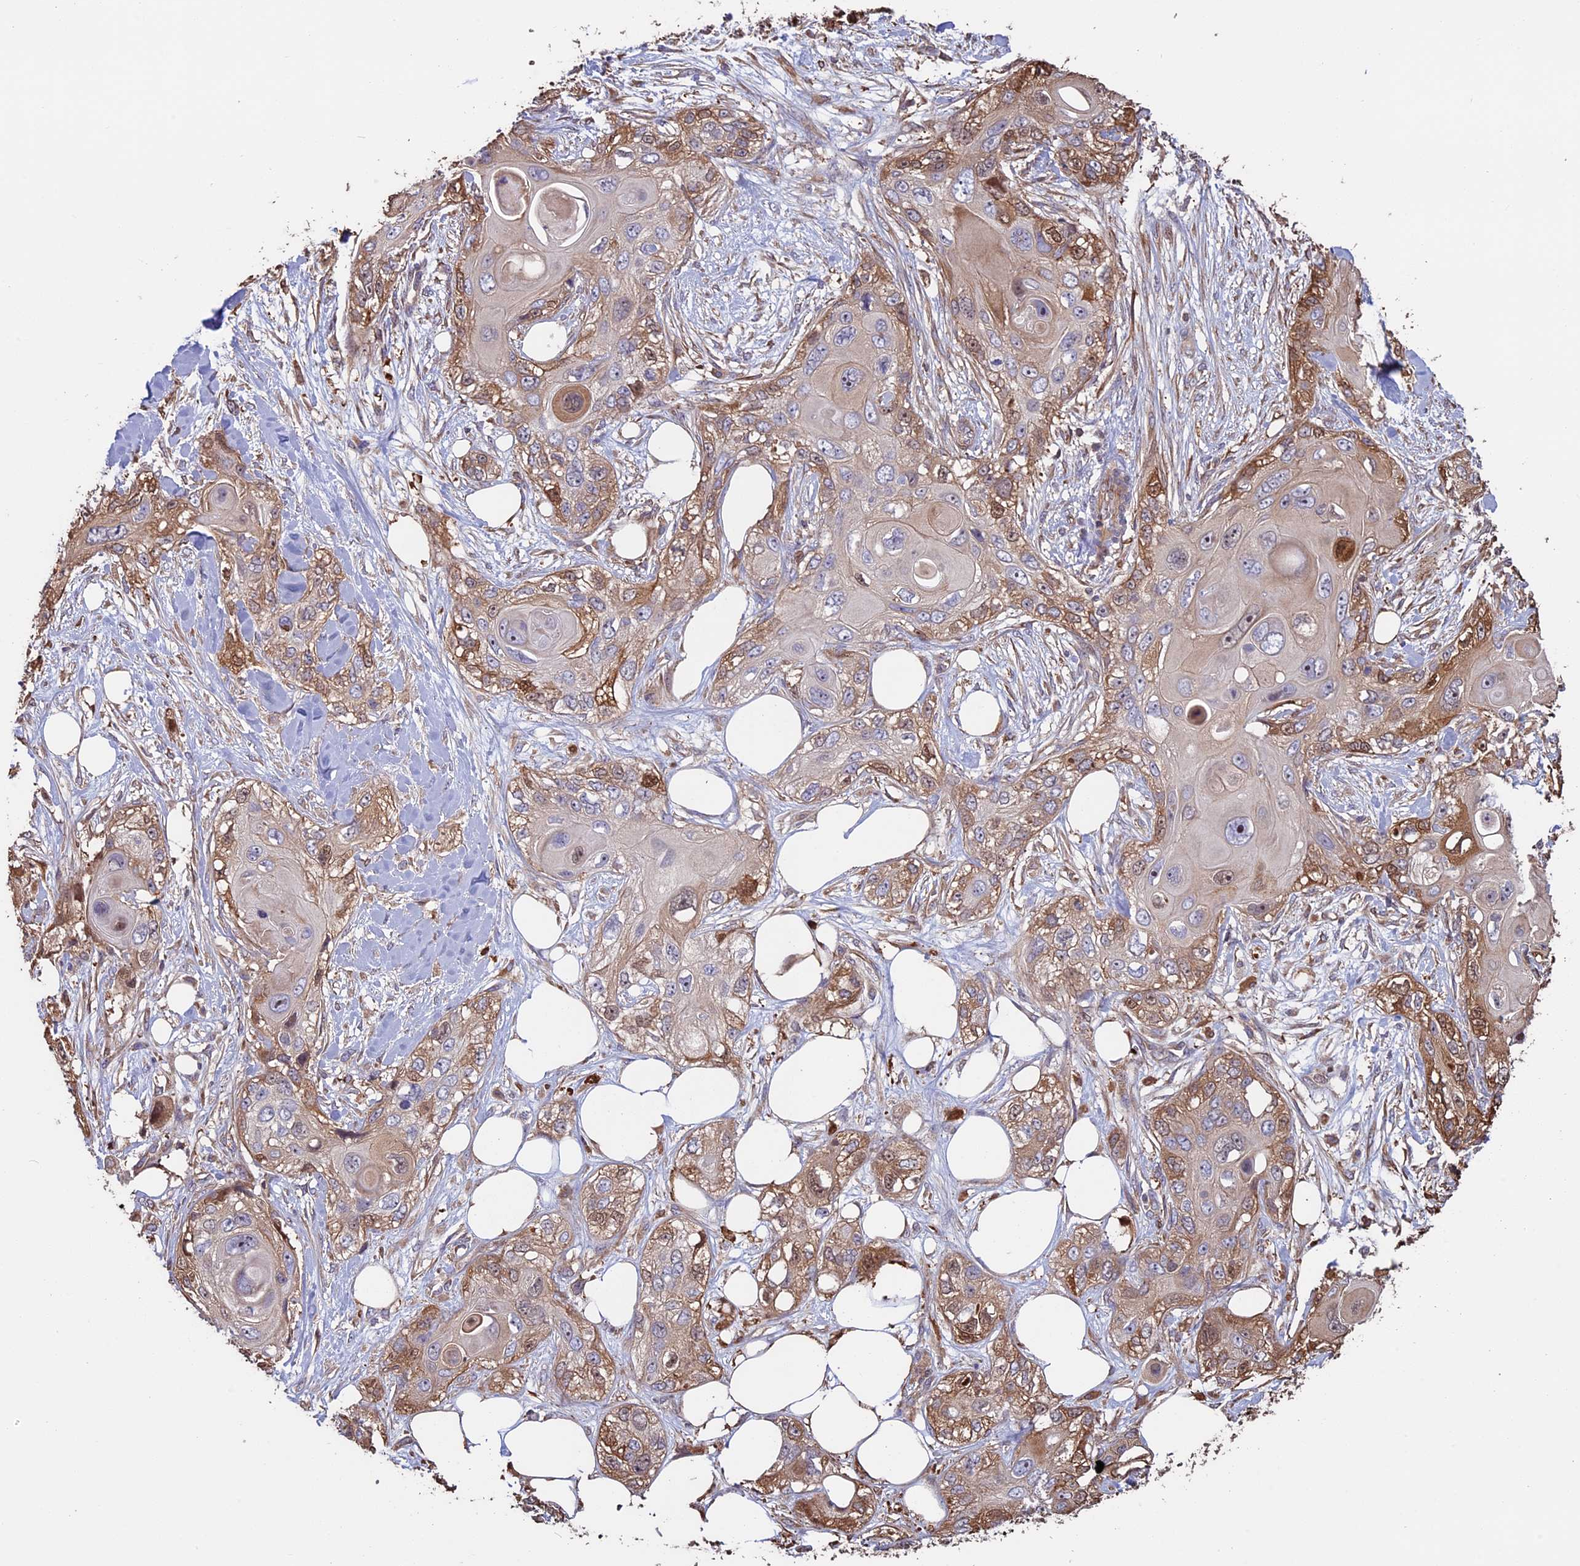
{"staining": {"intensity": "moderate", "quantity": "<25%", "location": "cytoplasmic/membranous,nuclear"}, "tissue": "skin cancer", "cell_type": "Tumor cells", "image_type": "cancer", "snomed": [{"axis": "morphology", "description": "Normal tissue, NOS"}, {"axis": "morphology", "description": "Squamous cell carcinoma, NOS"}, {"axis": "topography", "description": "Skin"}], "caption": "Protein analysis of skin squamous cell carcinoma tissue shows moderate cytoplasmic/membranous and nuclear staining in approximately <25% of tumor cells.", "gene": "VWA3A", "patient": {"sex": "male", "age": 72}}